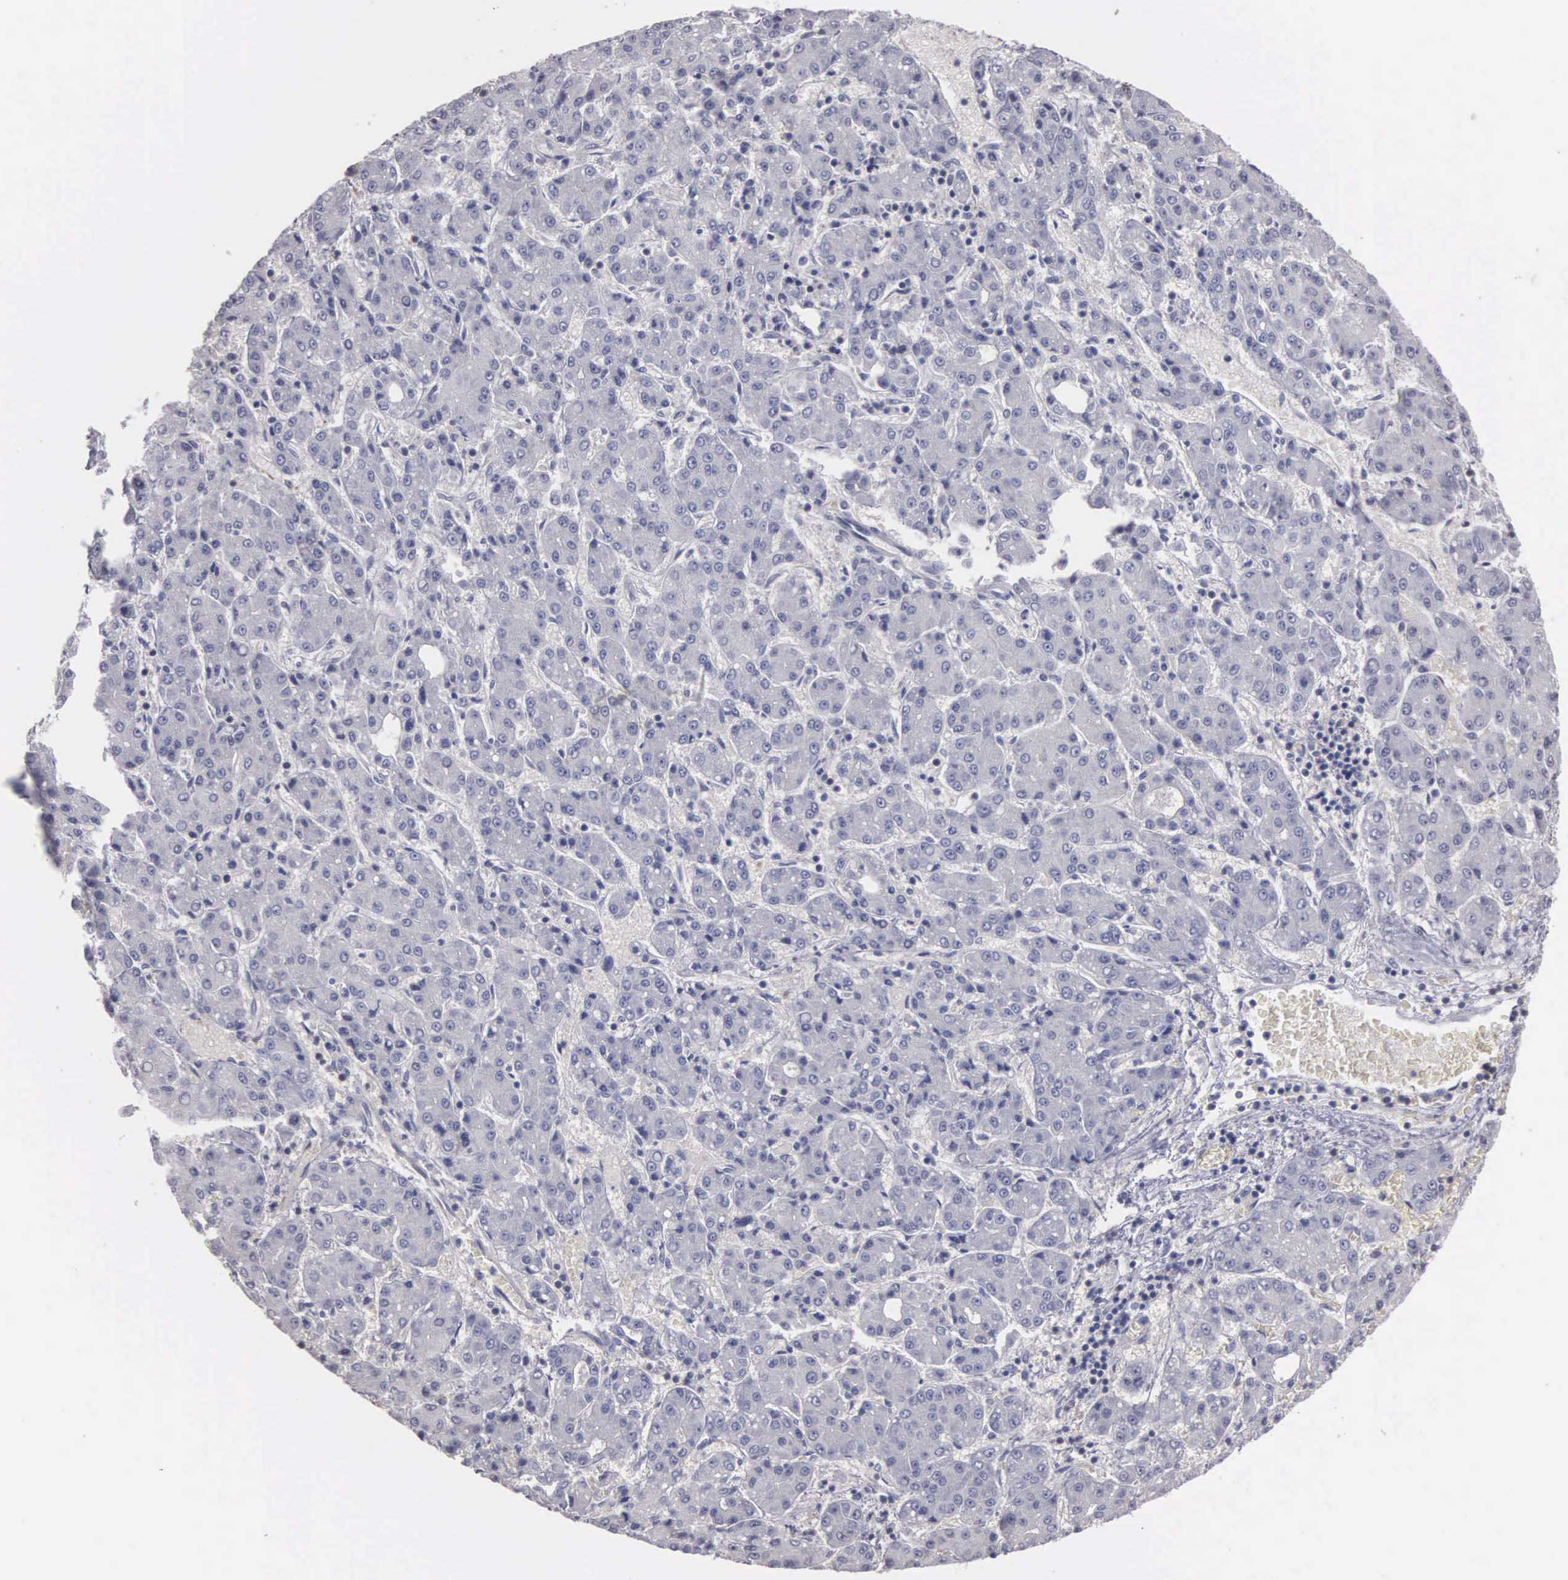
{"staining": {"intensity": "negative", "quantity": "none", "location": "none"}, "tissue": "liver cancer", "cell_type": "Tumor cells", "image_type": "cancer", "snomed": [{"axis": "morphology", "description": "Carcinoma, Hepatocellular, NOS"}, {"axis": "topography", "description": "Liver"}], "caption": "Immunohistochemistry (IHC) image of neoplastic tissue: human liver cancer stained with DAB exhibits no significant protein staining in tumor cells.", "gene": "ENO3", "patient": {"sex": "male", "age": 69}}